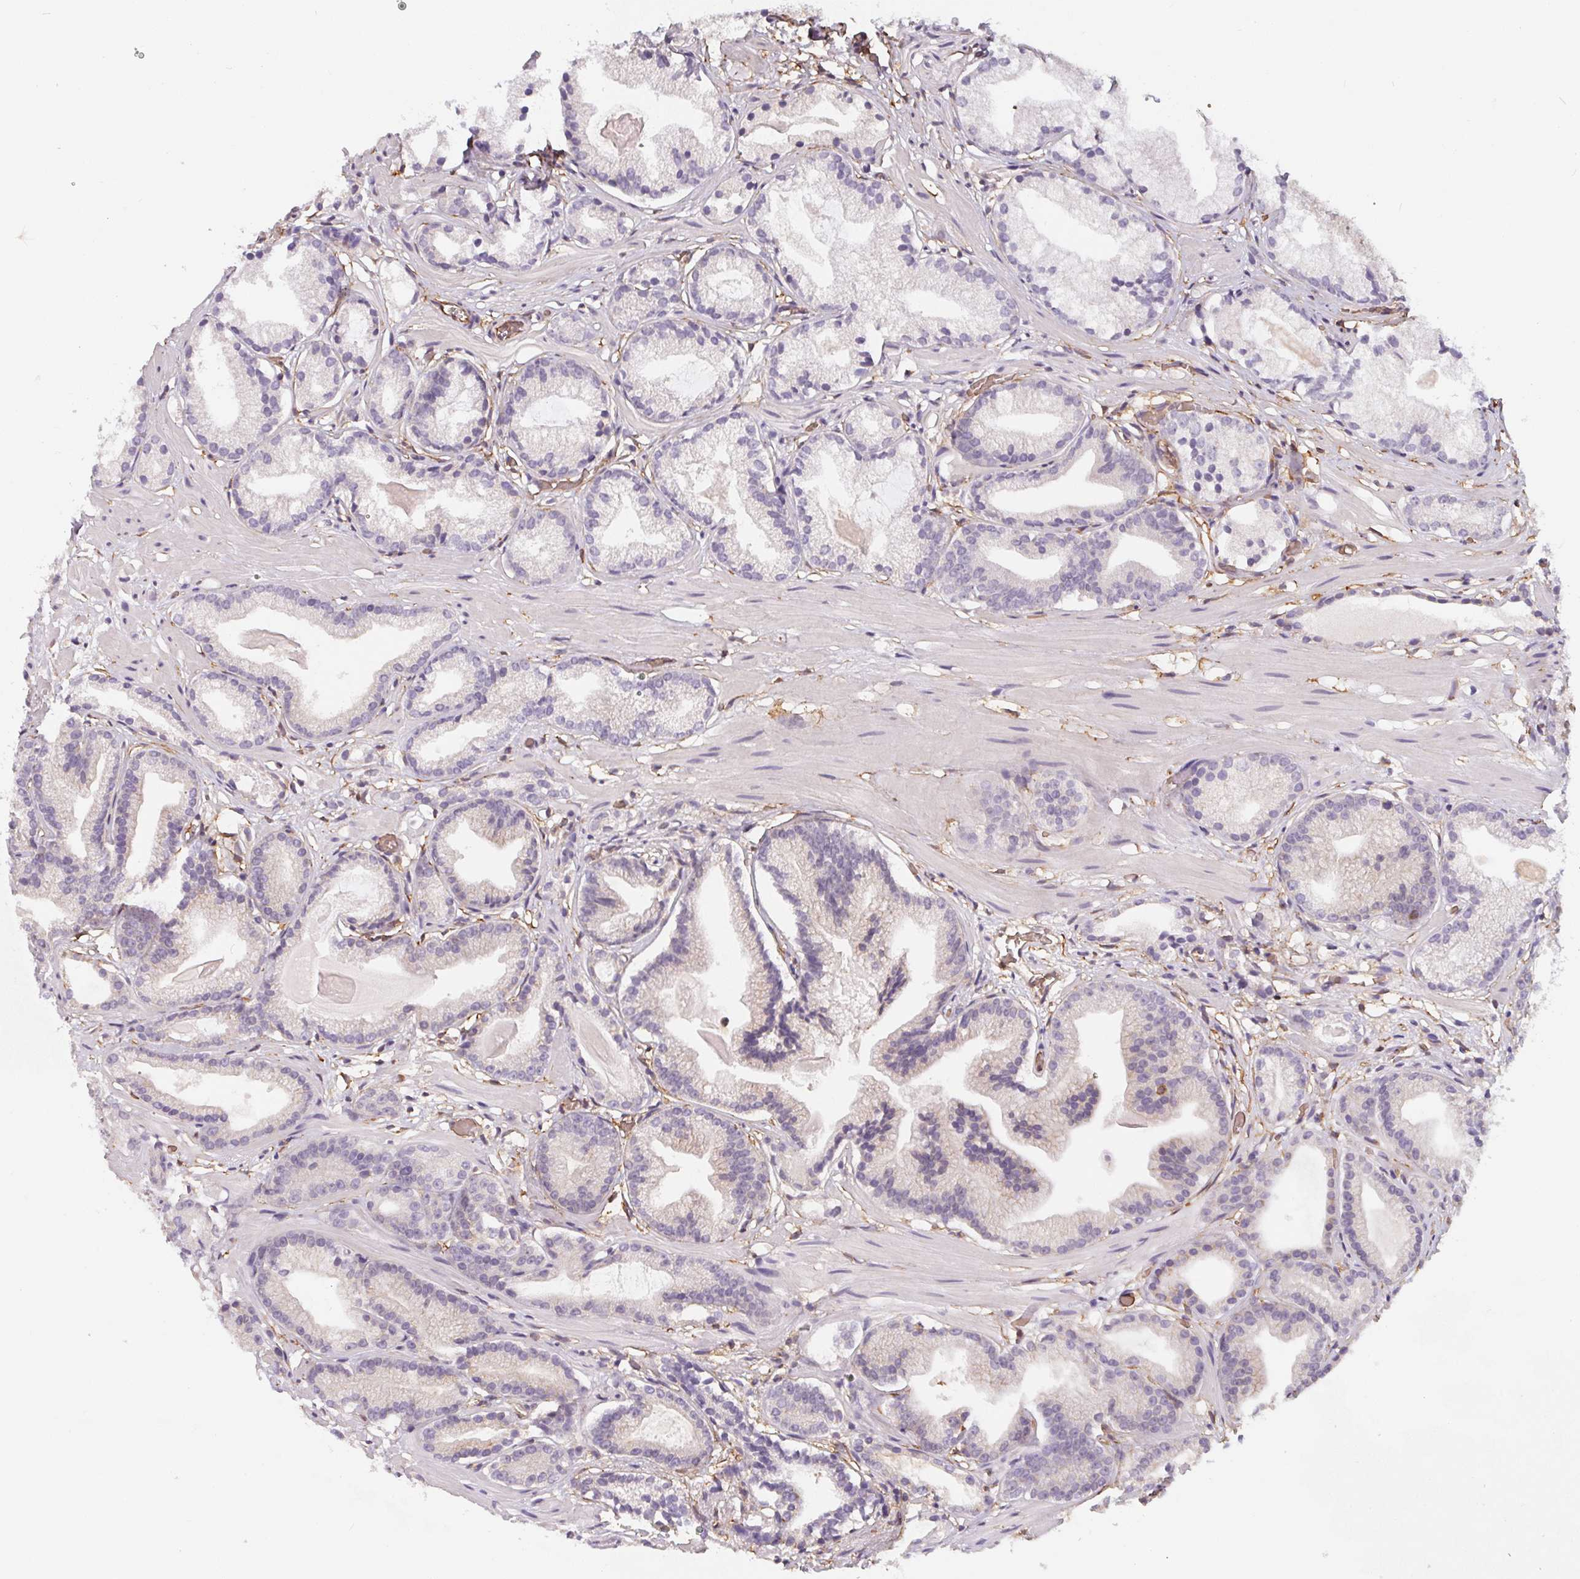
{"staining": {"intensity": "negative", "quantity": "none", "location": "none"}, "tissue": "prostate cancer", "cell_type": "Tumor cells", "image_type": "cancer", "snomed": [{"axis": "morphology", "description": "Adenocarcinoma, Low grade"}, {"axis": "topography", "description": "Prostate"}], "caption": "A photomicrograph of adenocarcinoma (low-grade) (prostate) stained for a protein exhibits no brown staining in tumor cells.", "gene": "TBKBP1", "patient": {"sex": "male", "age": 57}}